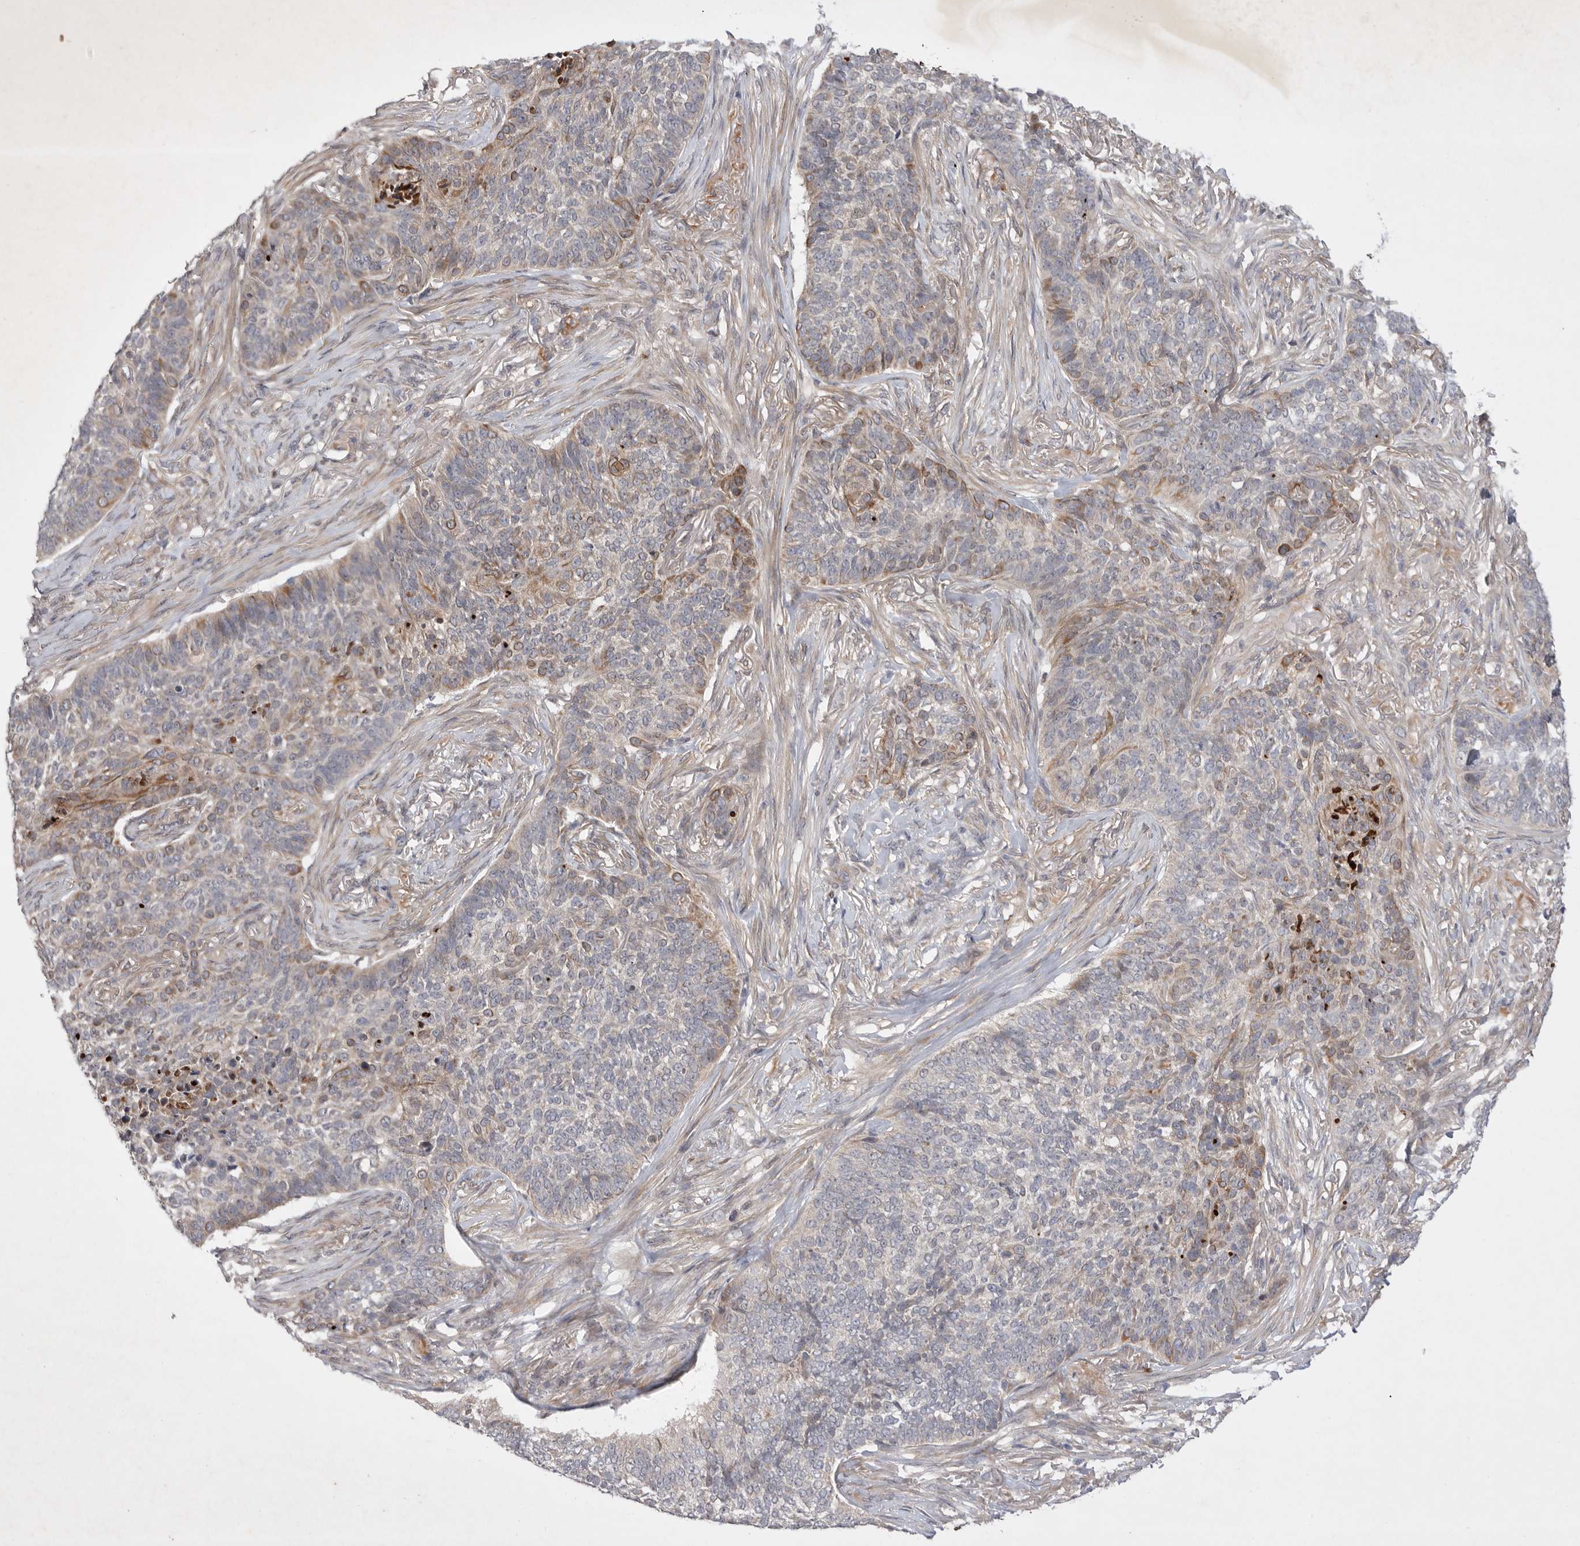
{"staining": {"intensity": "moderate", "quantity": "25%-75%", "location": "cytoplasmic/membranous"}, "tissue": "skin cancer", "cell_type": "Tumor cells", "image_type": "cancer", "snomed": [{"axis": "morphology", "description": "Basal cell carcinoma"}, {"axis": "topography", "description": "Skin"}], "caption": "Immunohistochemistry (IHC) histopathology image of neoplastic tissue: human skin cancer (basal cell carcinoma) stained using IHC reveals medium levels of moderate protein expression localized specifically in the cytoplasmic/membranous of tumor cells, appearing as a cytoplasmic/membranous brown color.", "gene": "PTPDC1", "patient": {"sex": "male", "age": 85}}